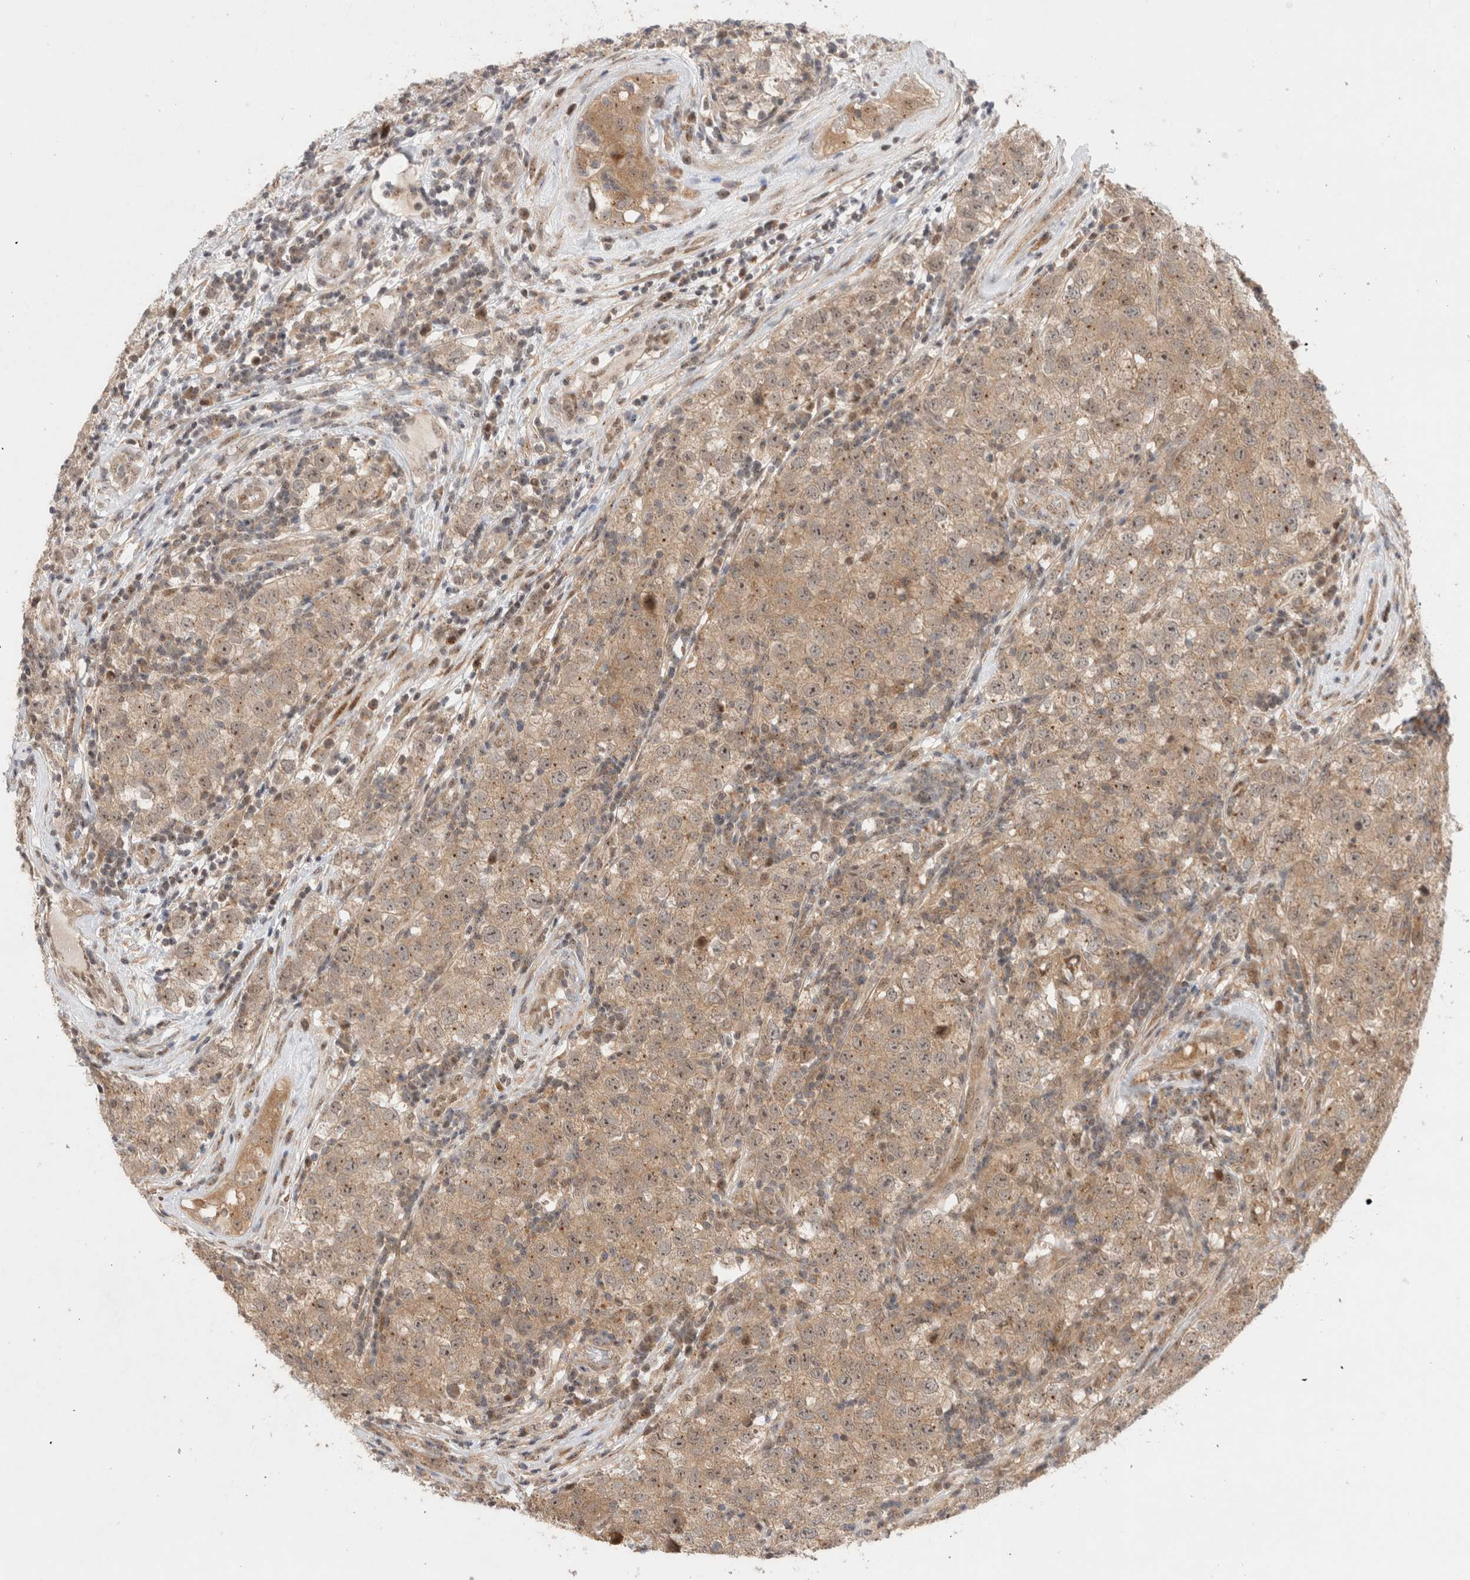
{"staining": {"intensity": "weak", "quantity": ">75%", "location": "cytoplasmic/membranous,nuclear"}, "tissue": "testis cancer", "cell_type": "Tumor cells", "image_type": "cancer", "snomed": [{"axis": "morphology", "description": "Seminoma, NOS"}, {"axis": "morphology", "description": "Carcinoma, Embryonal, NOS"}, {"axis": "topography", "description": "Testis"}], "caption": "Tumor cells display weak cytoplasmic/membranous and nuclear expression in approximately >75% of cells in testis cancer (seminoma). The protein is stained brown, and the nuclei are stained in blue (DAB IHC with brightfield microscopy, high magnification).", "gene": "SLC29A1", "patient": {"sex": "male", "age": 28}}